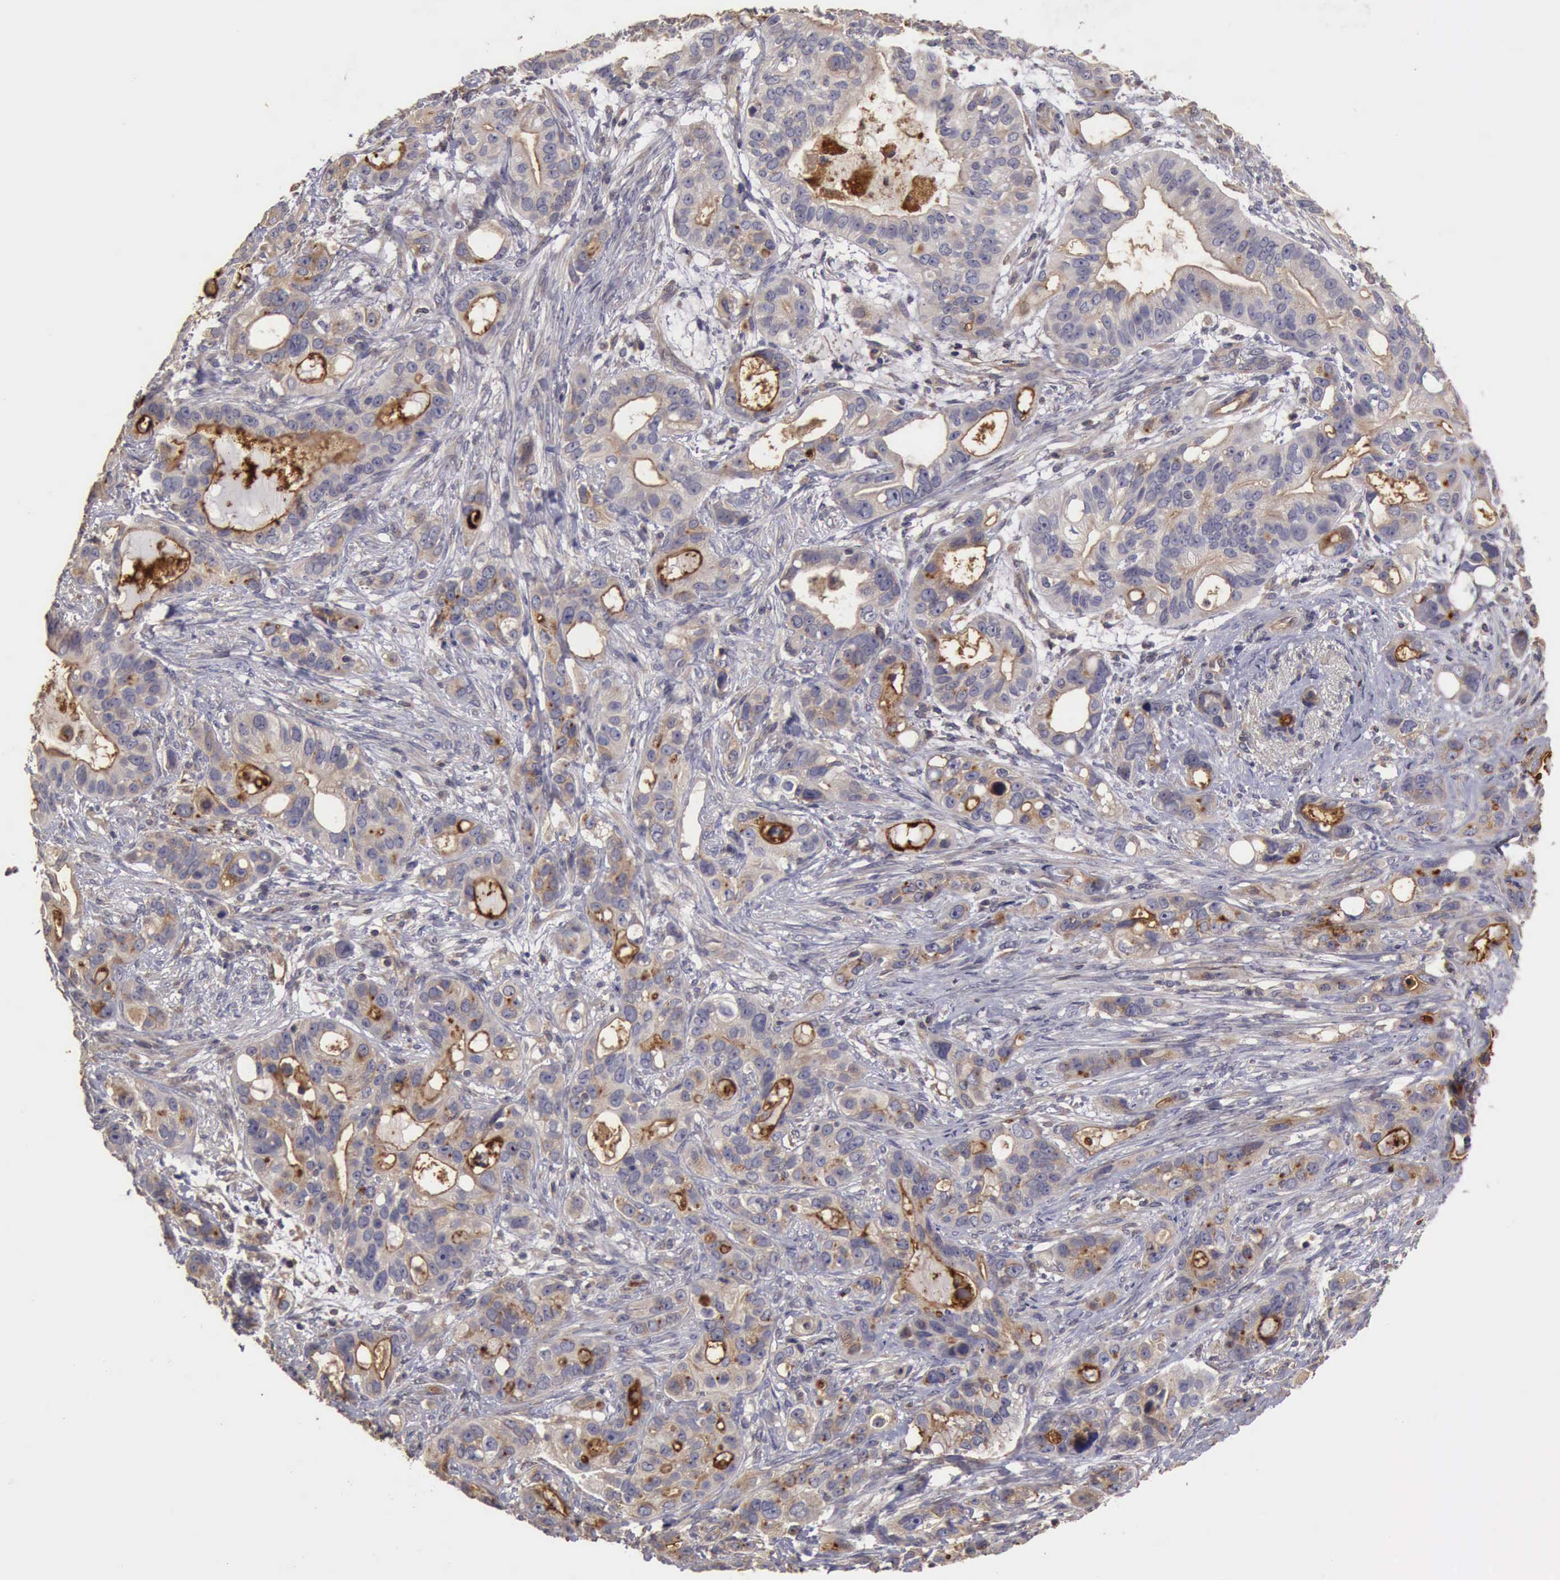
{"staining": {"intensity": "negative", "quantity": "none", "location": "none"}, "tissue": "stomach cancer", "cell_type": "Tumor cells", "image_type": "cancer", "snomed": [{"axis": "morphology", "description": "Adenocarcinoma, NOS"}, {"axis": "topography", "description": "Stomach, upper"}], "caption": "The photomicrograph shows no significant staining in tumor cells of stomach cancer.", "gene": "BMX", "patient": {"sex": "male", "age": 47}}